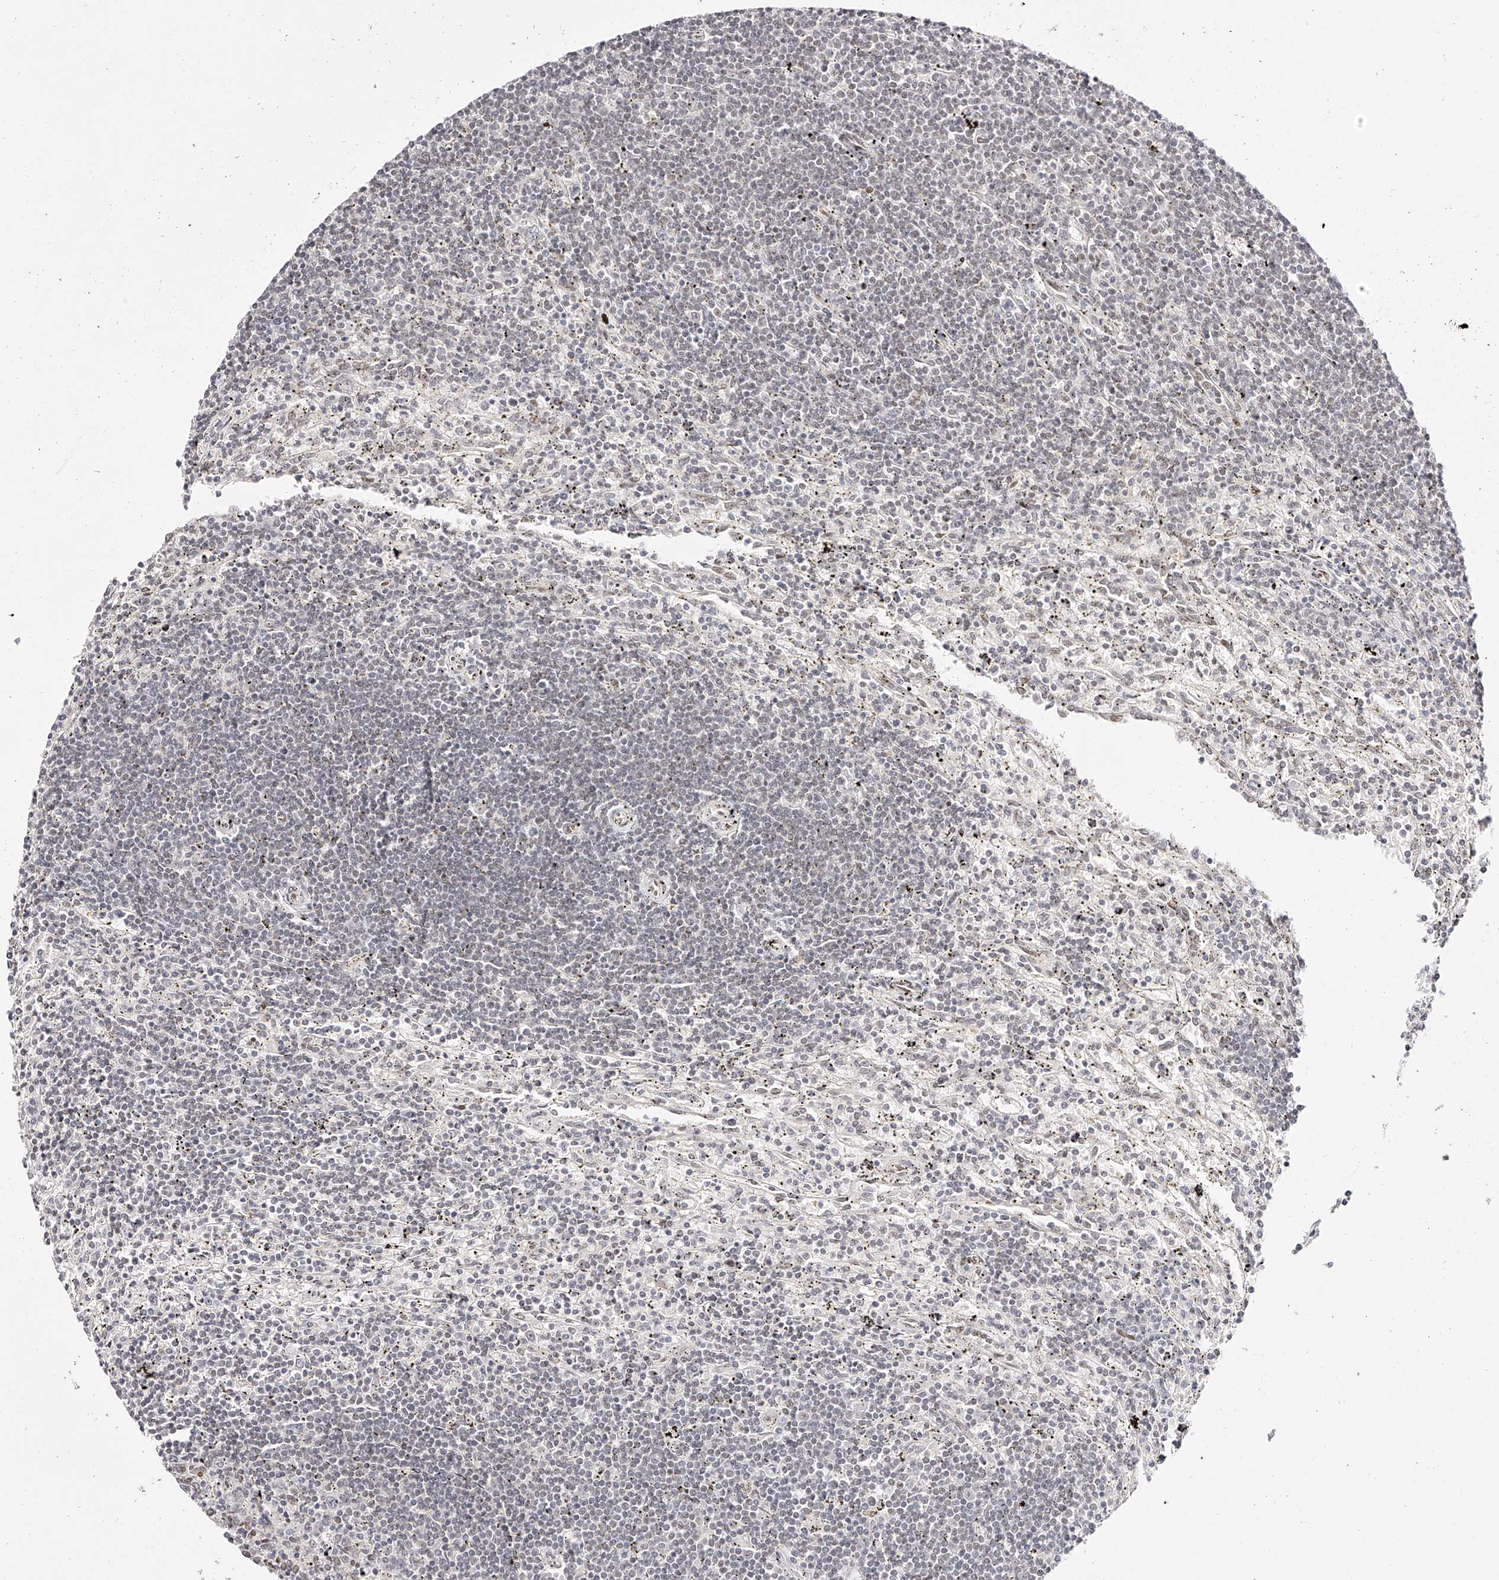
{"staining": {"intensity": "negative", "quantity": "none", "location": "none"}, "tissue": "lymphoma", "cell_type": "Tumor cells", "image_type": "cancer", "snomed": [{"axis": "morphology", "description": "Malignant lymphoma, non-Hodgkin's type, Low grade"}, {"axis": "topography", "description": "Spleen"}], "caption": "High power microscopy image of an IHC histopathology image of lymphoma, revealing no significant positivity in tumor cells.", "gene": "USF3", "patient": {"sex": "male", "age": 76}}